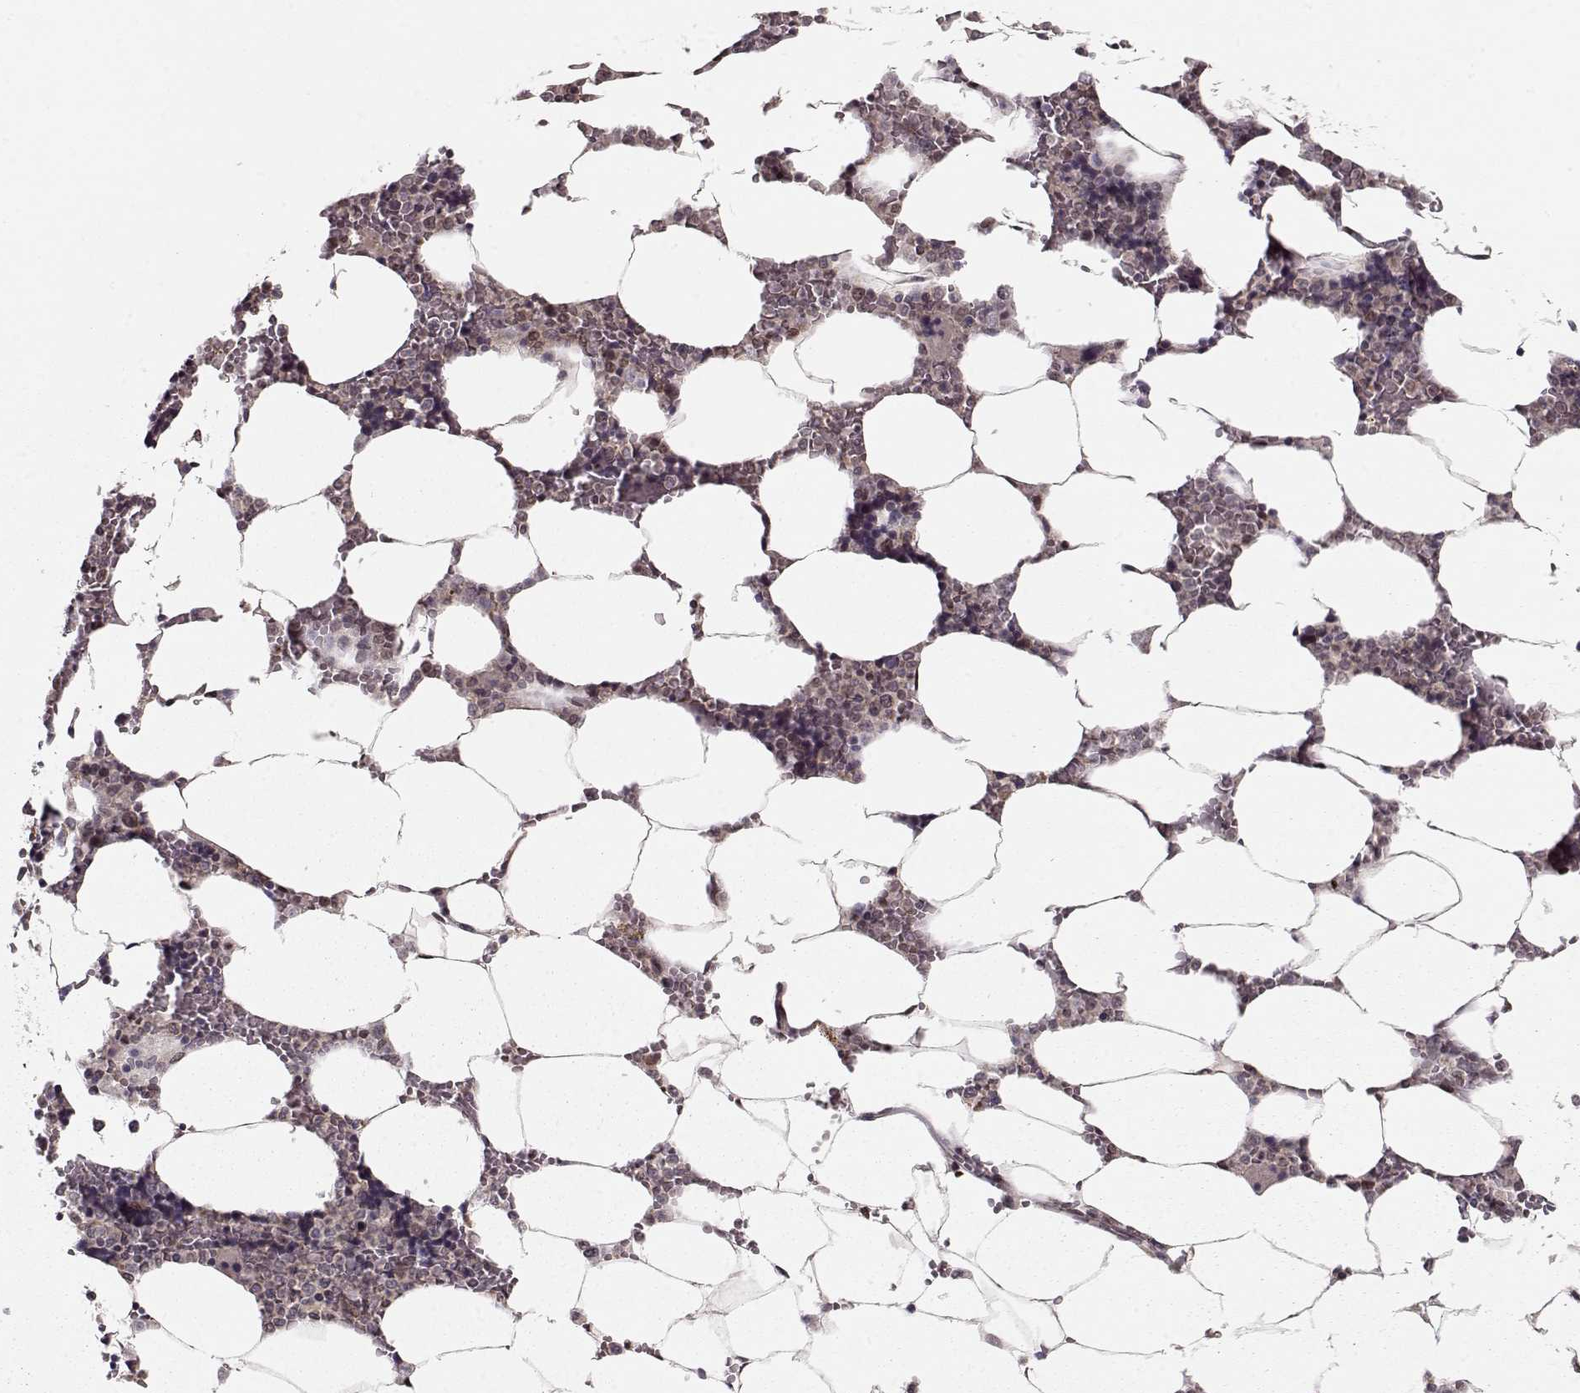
{"staining": {"intensity": "moderate", "quantity": "<25%", "location": "nuclear"}, "tissue": "bone marrow", "cell_type": "Hematopoietic cells", "image_type": "normal", "snomed": [{"axis": "morphology", "description": "Normal tissue, NOS"}, {"axis": "topography", "description": "Bone marrow"}], "caption": "Immunohistochemical staining of normal bone marrow reveals moderate nuclear protein positivity in approximately <25% of hematopoietic cells. The protein of interest is shown in brown color, while the nuclei are stained blue.", "gene": "RAI1", "patient": {"sex": "male", "age": 63}}